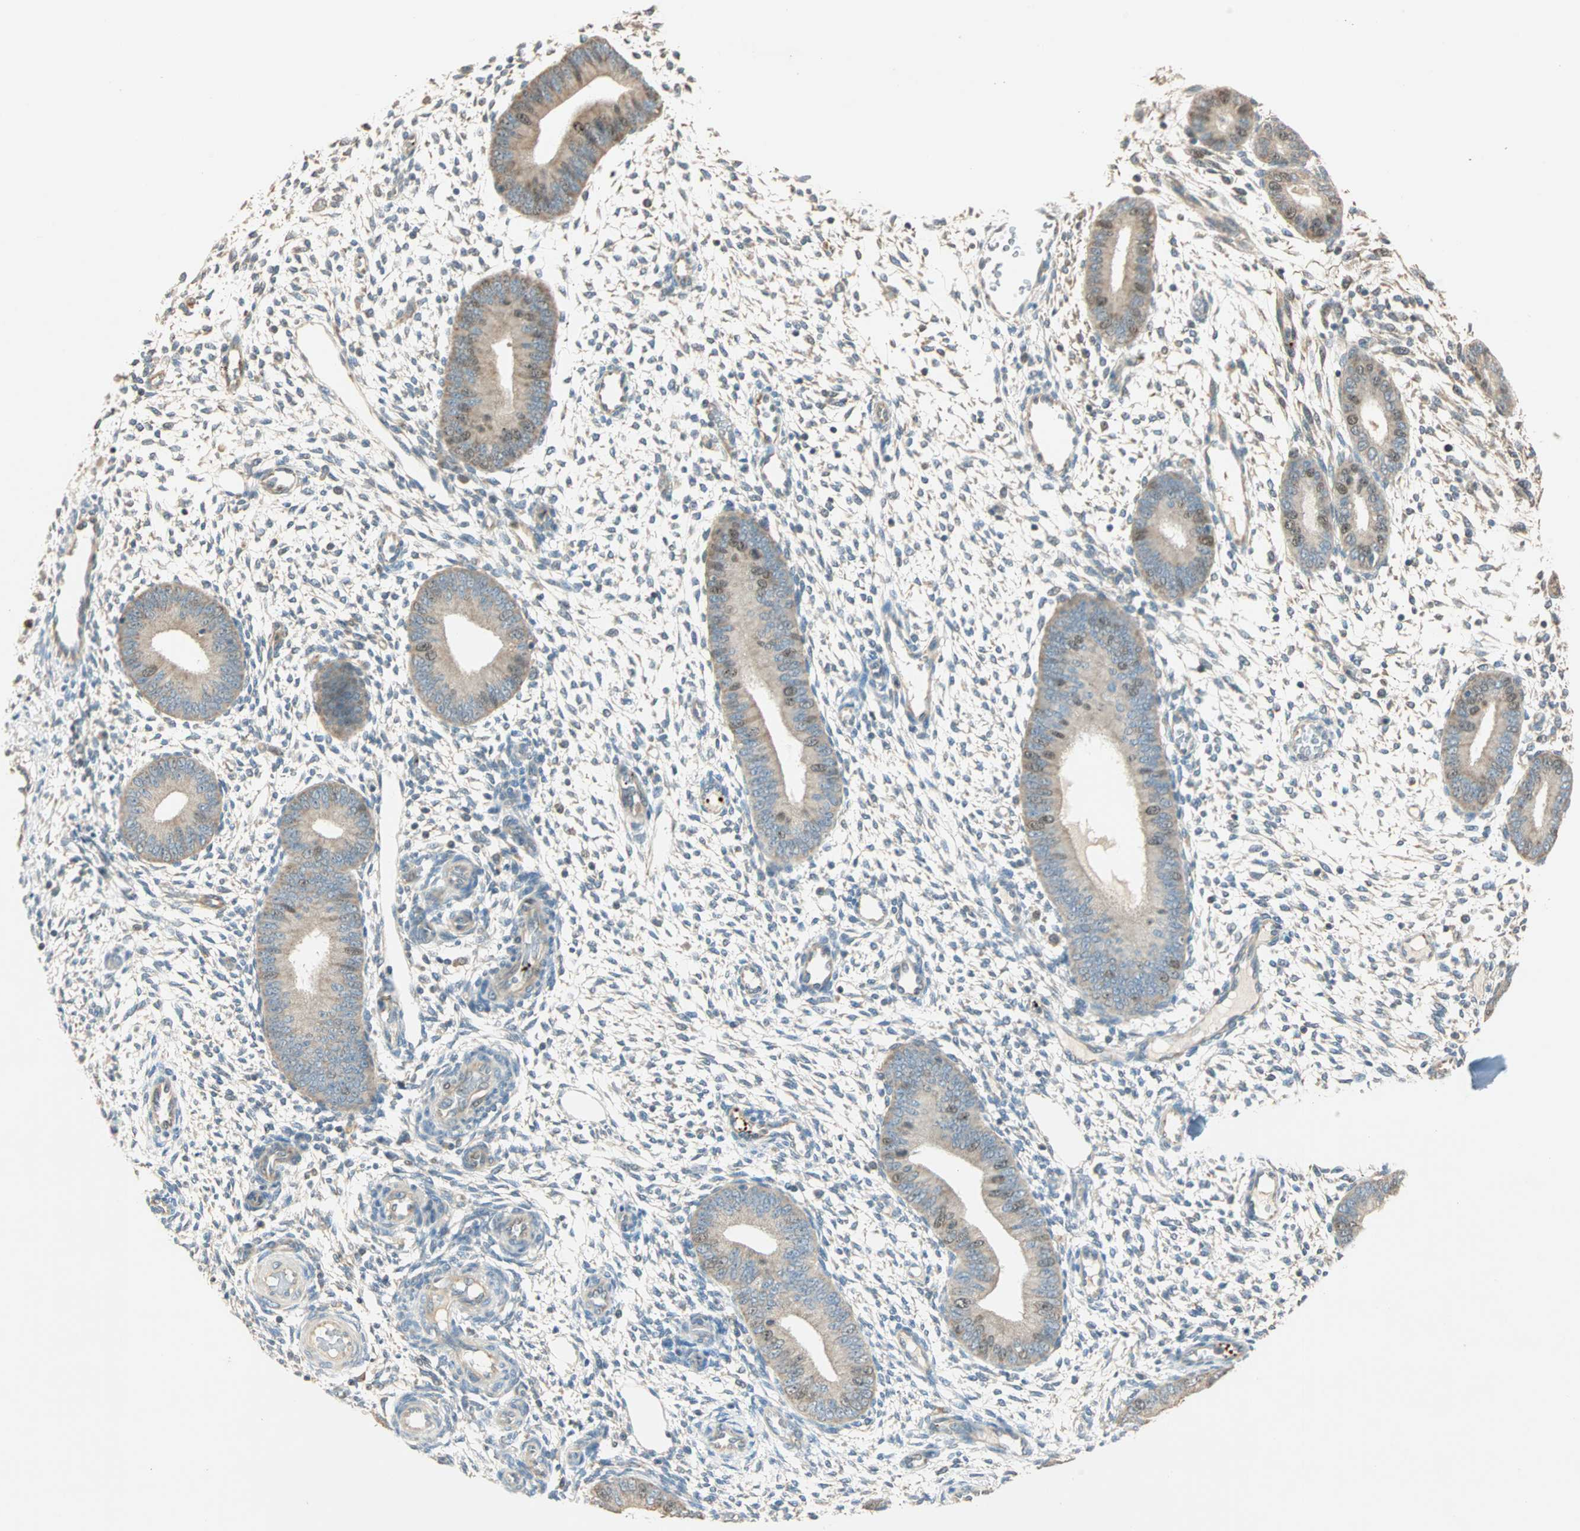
{"staining": {"intensity": "weak", "quantity": "<25%", "location": "cytoplasmic/membranous"}, "tissue": "endometrium", "cell_type": "Cells in endometrial stroma", "image_type": "normal", "snomed": [{"axis": "morphology", "description": "Normal tissue, NOS"}, {"axis": "topography", "description": "Endometrium"}], "caption": "DAB immunohistochemical staining of normal endometrium exhibits no significant expression in cells in endometrial stroma.", "gene": "RAD18", "patient": {"sex": "female", "age": 42}}